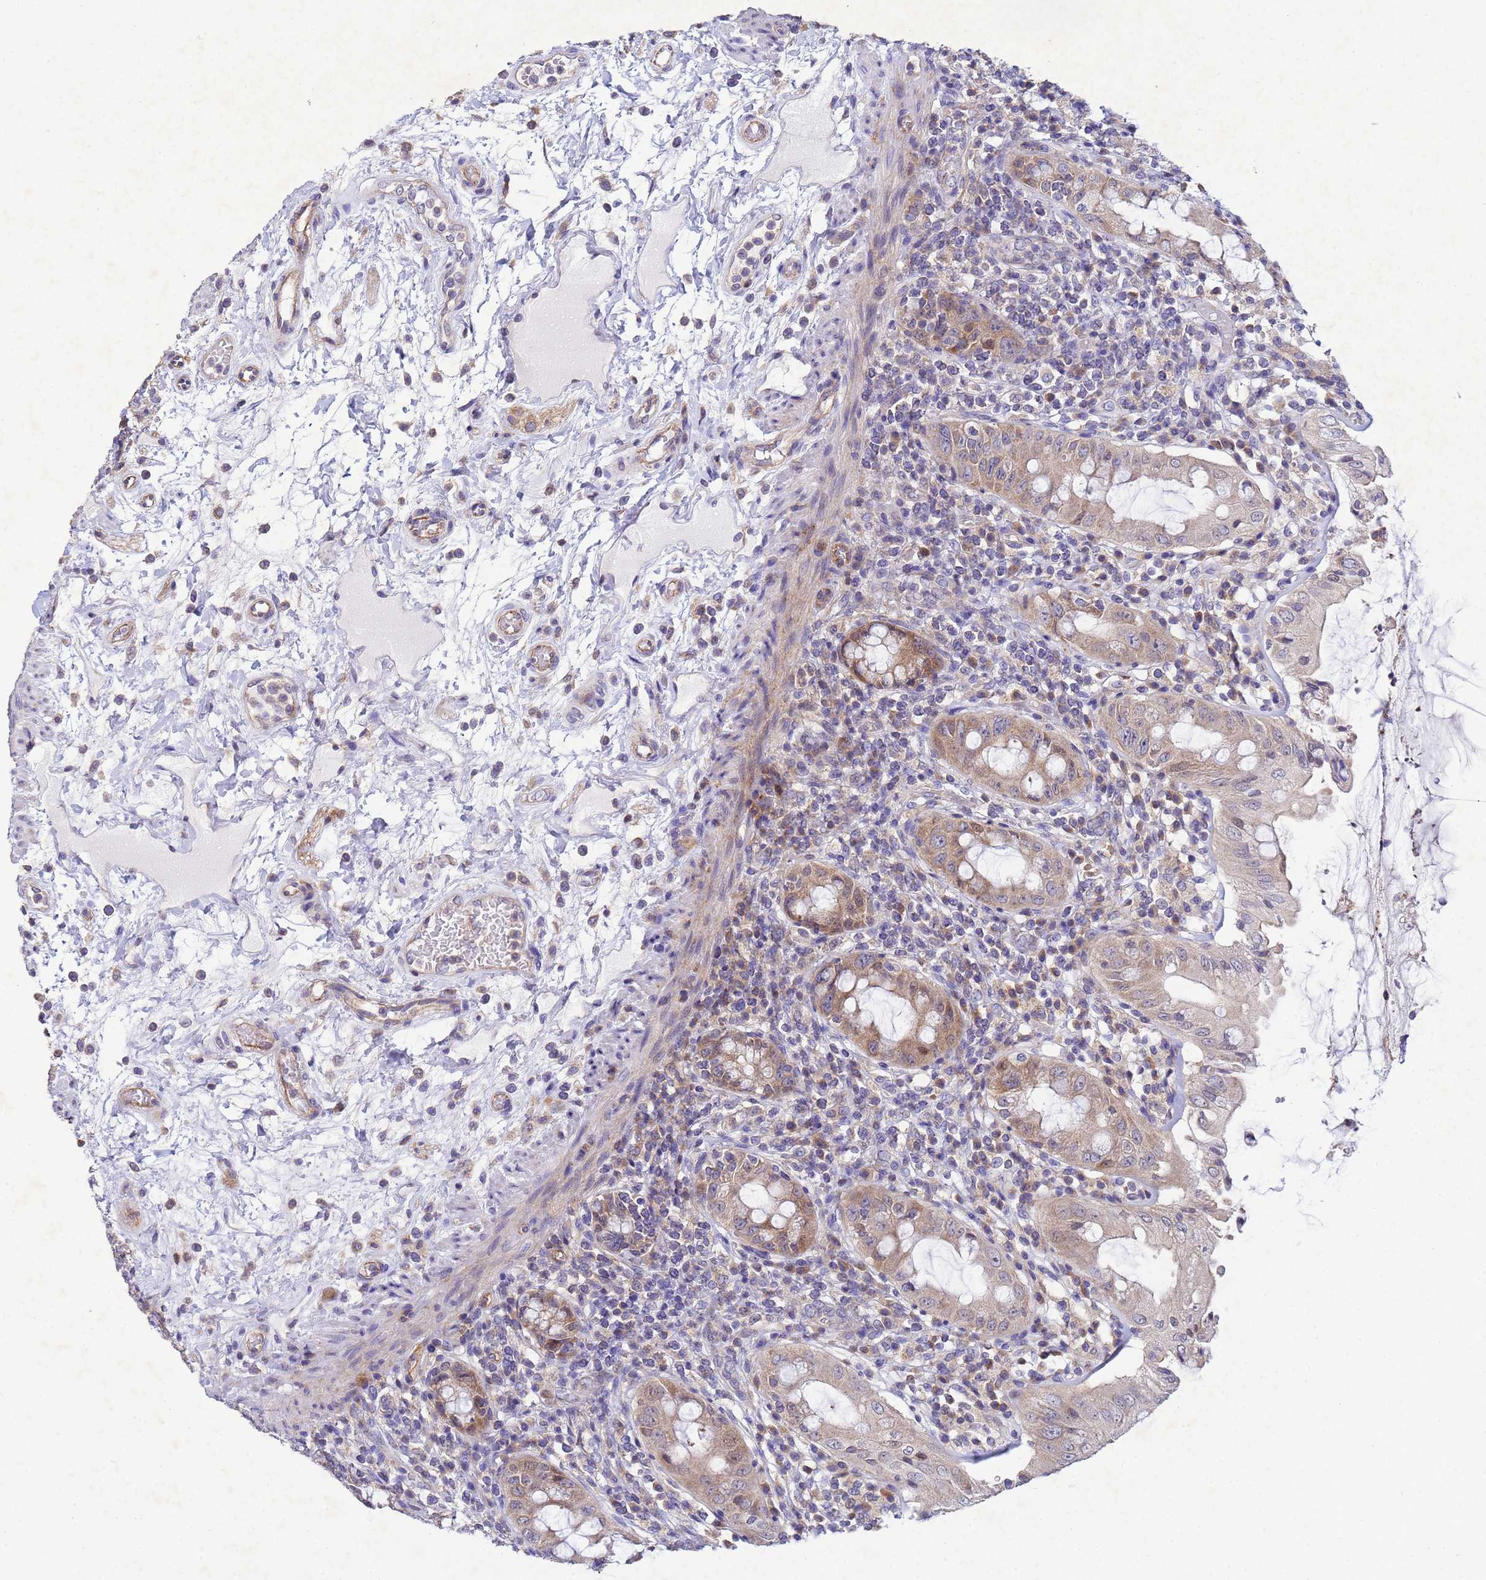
{"staining": {"intensity": "moderate", "quantity": ">75%", "location": "cytoplasmic/membranous"}, "tissue": "rectum", "cell_type": "Glandular cells", "image_type": "normal", "snomed": [{"axis": "morphology", "description": "Normal tissue, NOS"}, {"axis": "topography", "description": "Rectum"}], "caption": "DAB (3,3'-diaminobenzidine) immunohistochemical staining of unremarkable human rectum shows moderate cytoplasmic/membranous protein staining in about >75% of glandular cells. Ihc stains the protein of interest in brown and the nuclei are stained blue.", "gene": "CDC34", "patient": {"sex": "female", "age": 57}}